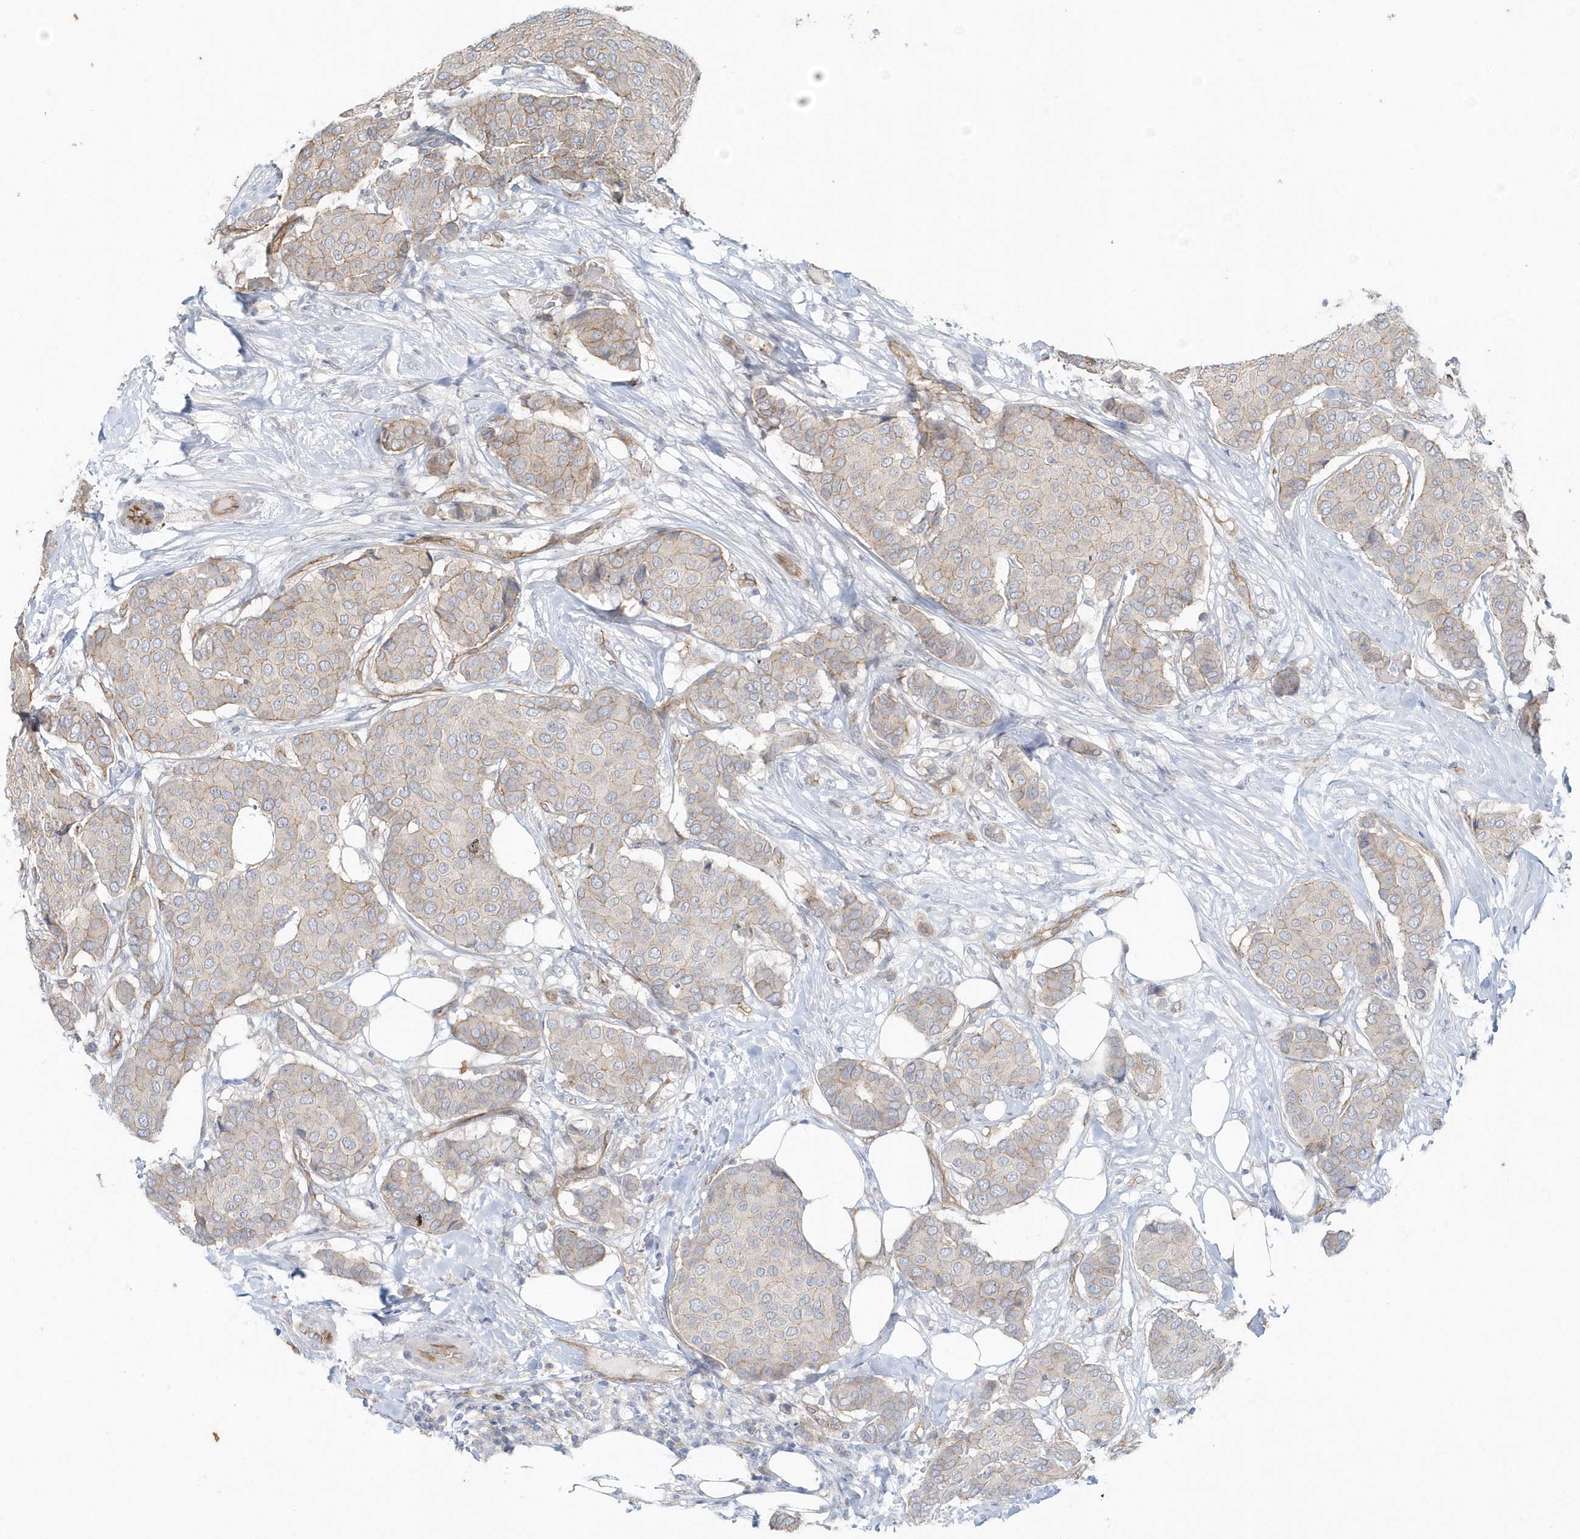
{"staining": {"intensity": "weak", "quantity": "<25%", "location": "cytoplasmic/membranous"}, "tissue": "breast cancer", "cell_type": "Tumor cells", "image_type": "cancer", "snomed": [{"axis": "morphology", "description": "Duct carcinoma"}, {"axis": "topography", "description": "Breast"}], "caption": "This is an immunohistochemistry histopathology image of breast cancer (infiltrating ductal carcinoma). There is no staining in tumor cells.", "gene": "DNAH1", "patient": {"sex": "female", "age": 75}}